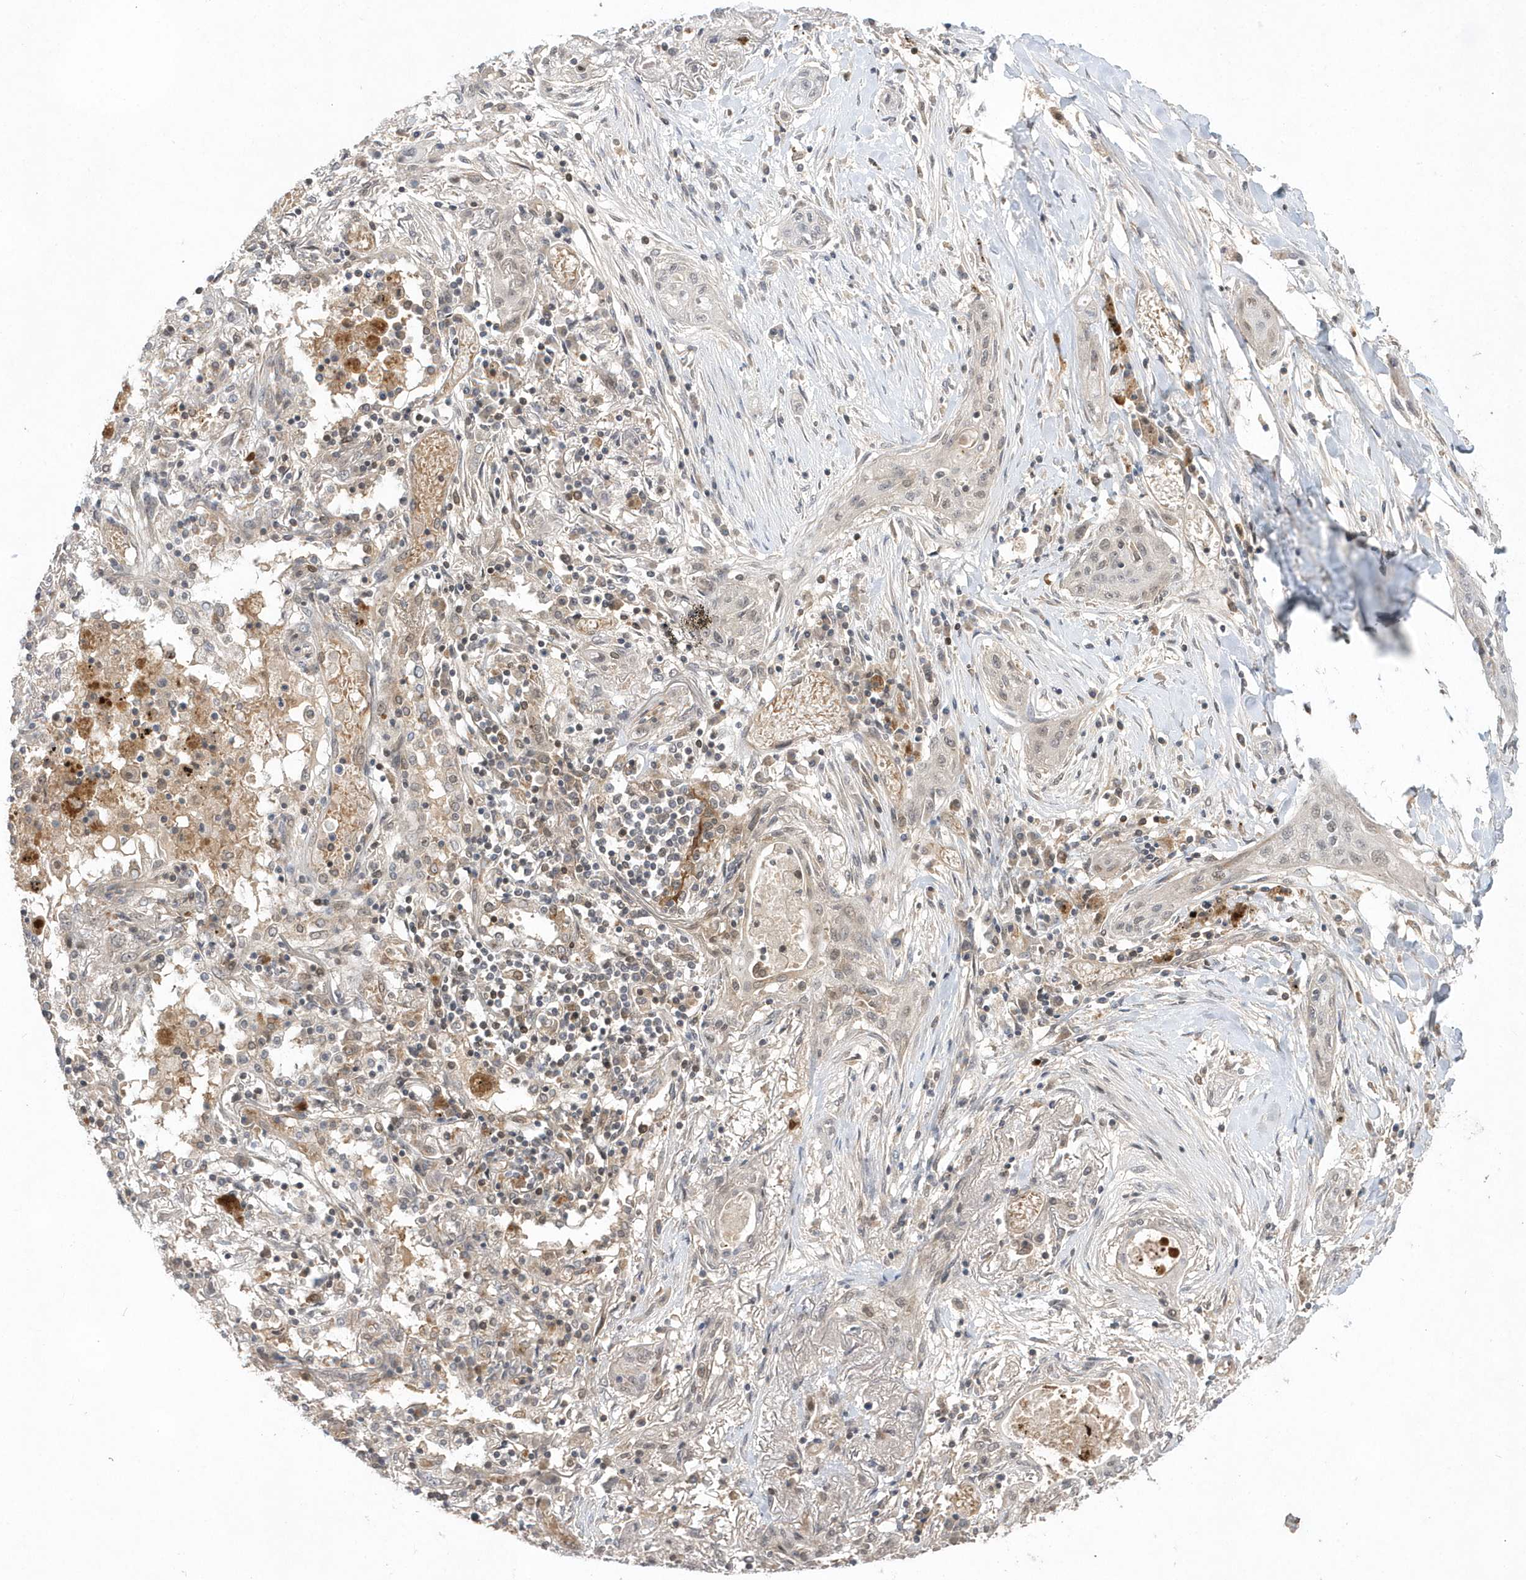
{"staining": {"intensity": "weak", "quantity": "<25%", "location": "nuclear"}, "tissue": "lung cancer", "cell_type": "Tumor cells", "image_type": "cancer", "snomed": [{"axis": "morphology", "description": "Squamous cell carcinoma, NOS"}, {"axis": "topography", "description": "Lung"}], "caption": "An image of lung cancer (squamous cell carcinoma) stained for a protein shows no brown staining in tumor cells. (DAB (3,3'-diaminobenzidine) IHC with hematoxylin counter stain).", "gene": "TMEM132B", "patient": {"sex": "female", "age": 47}}